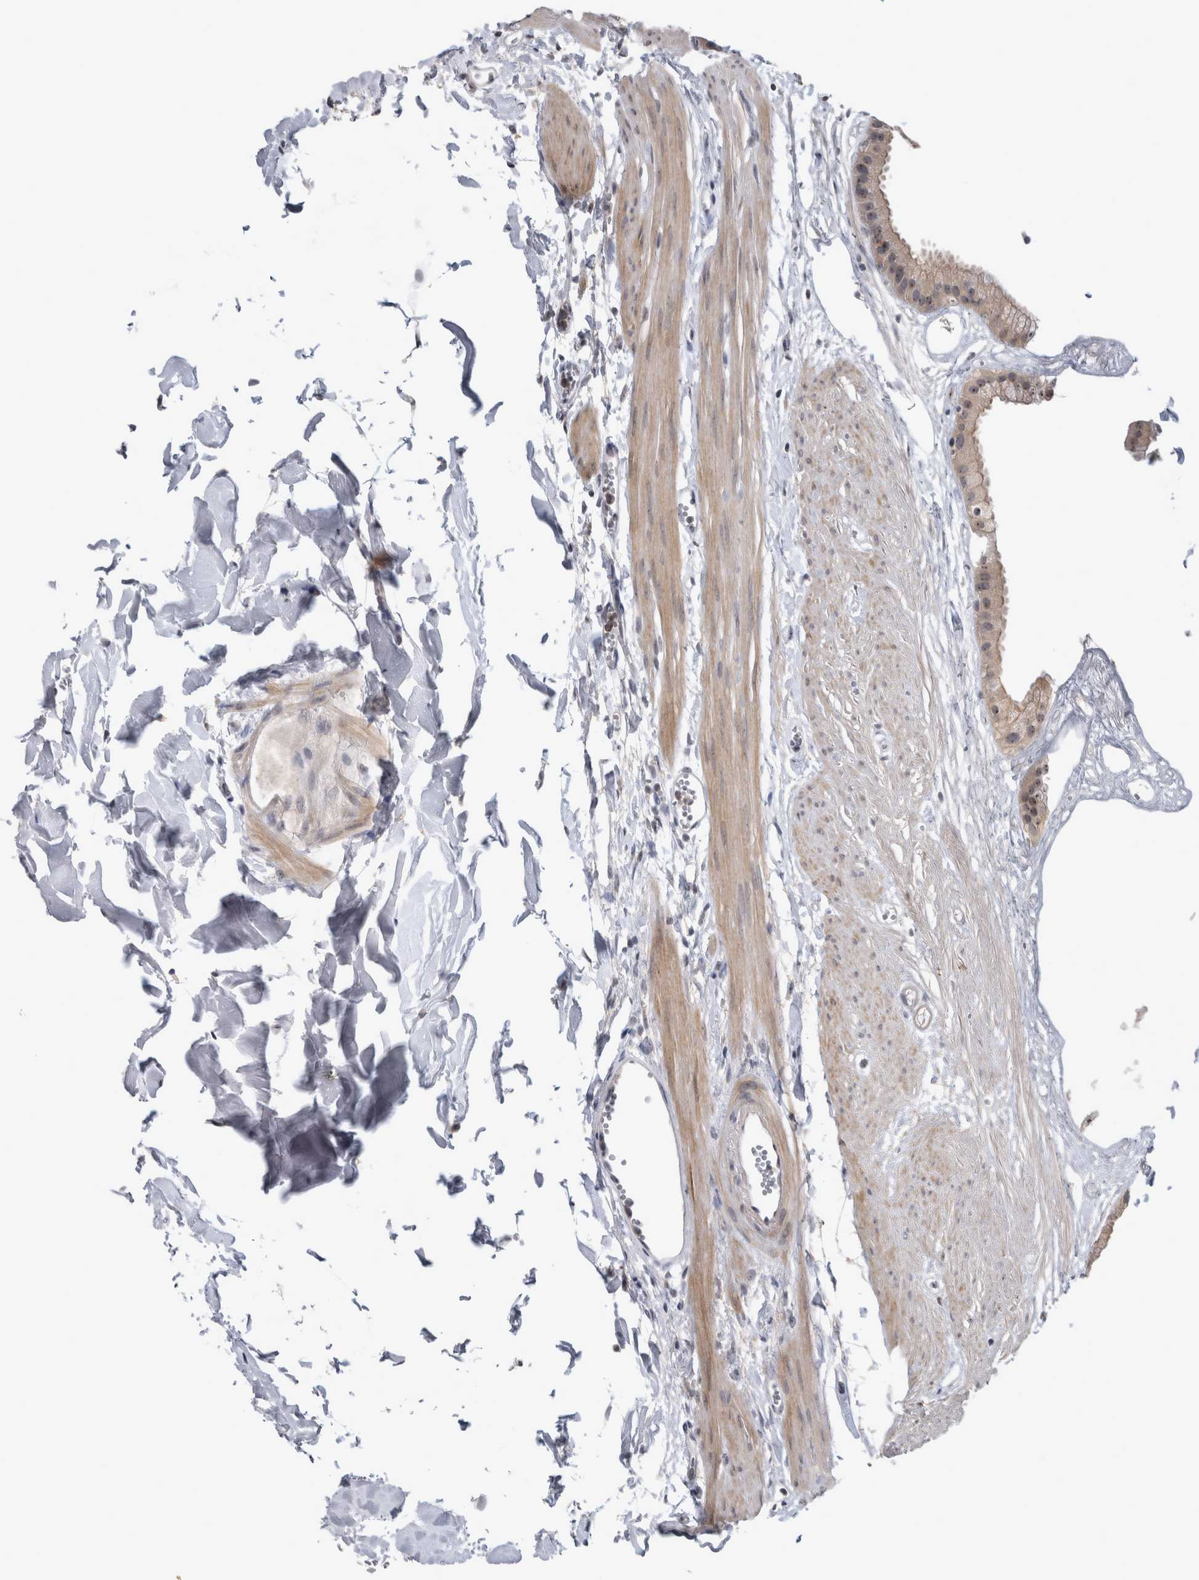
{"staining": {"intensity": "moderate", "quantity": ">75%", "location": "cytoplasmic/membranous,nuclear"}, "tissue": "gallbladder", "cell_type": "Glandular cells", "image_type": "normal", "snomed": [{"axis": "morphology", "description": "Normal tissue, NOS"}, {"axis": "topography", "description": "Gallbladder"}], "caption": "Immunohistochemical staining of benign gallbladder exhibits >75% levels of moderate cytoplasmic/membranous,nuclear protein expression in about >75% of glandular cells. The protein of interest is stained brown, and the nuclei are stained in blue (DAB IHC with brightfield microscopy, high magnification).", "gene": "RBM28", "patient": {"sex": "female", "age": 64}}